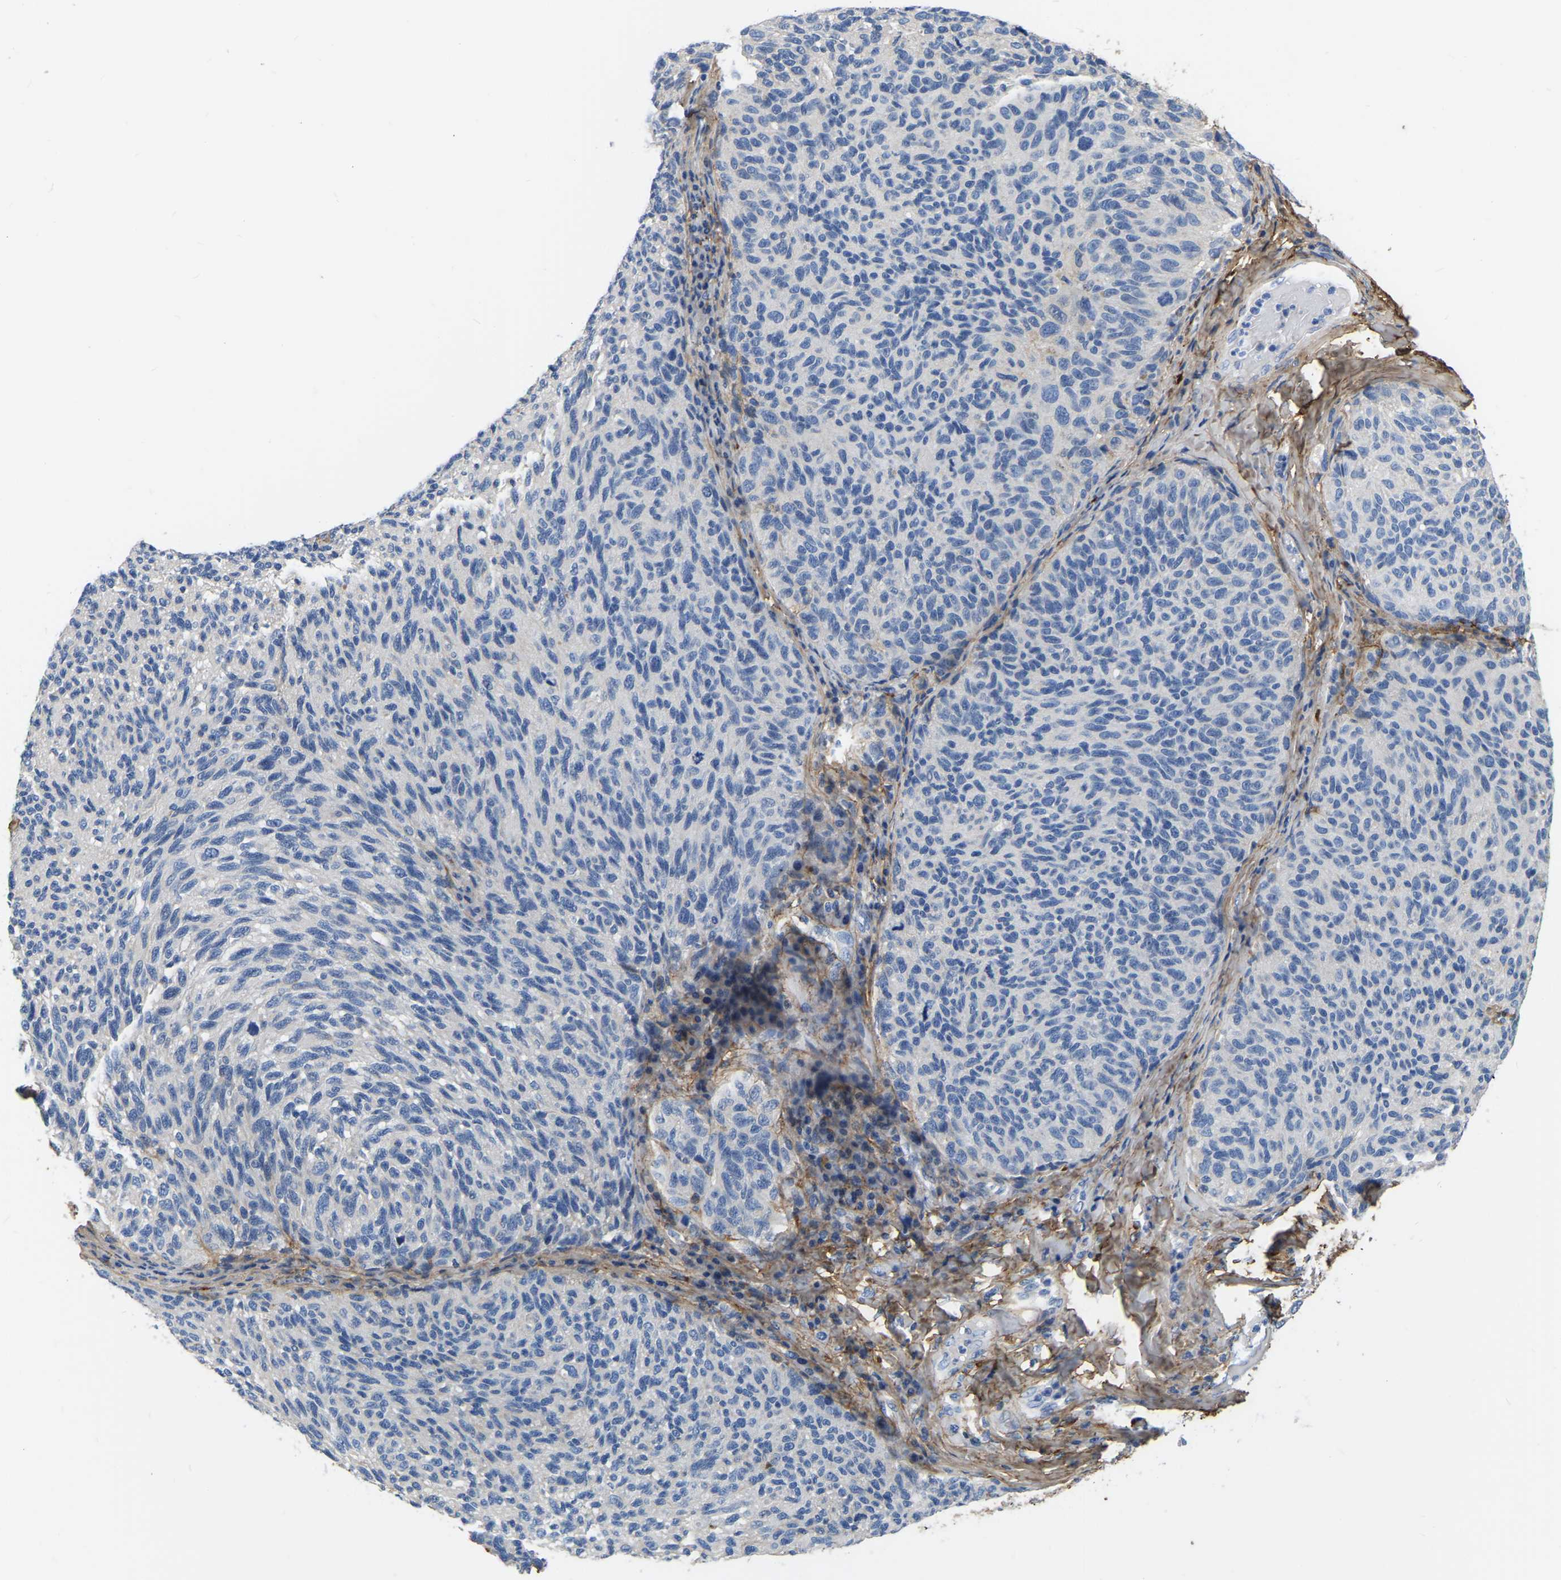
{"staining": {"intensity": "negative", "quantity": "none", "location": "none"}, "tissue": "melanoma", "cell_type": "Tumor cells", "image_type": "cancer", "snomed": [{"axis": "morphology", "description": "Malignant melanoma, NOS"}, {"axis": "topography", "description": "Skin"}], "caption": "Micrograph shows no significant protein staining in tumor cells of malignant melanoma.", "gene": "COL6A1", "patient": {"sex": "female", "age": 73}}